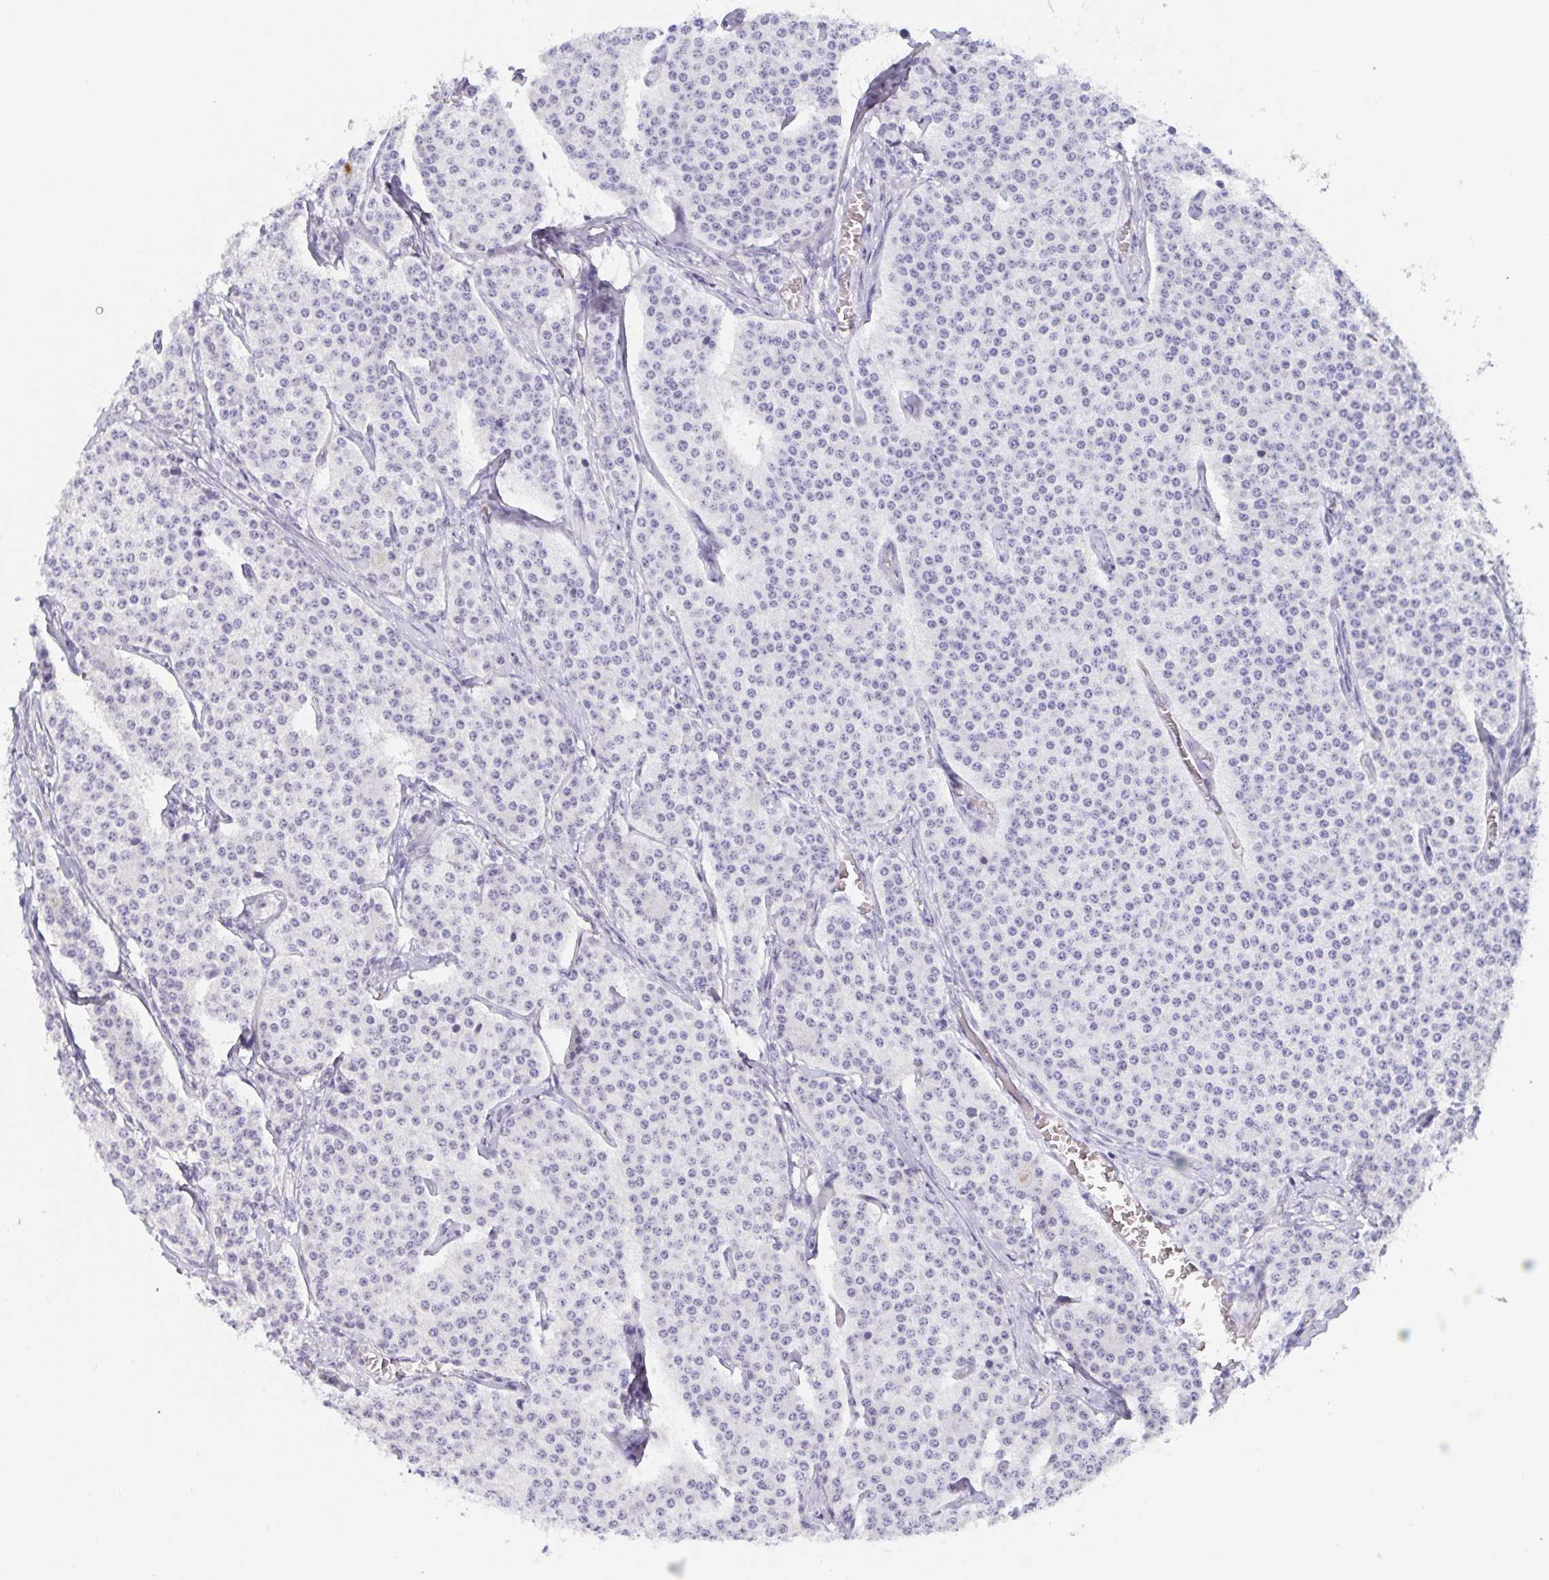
{"staining": {"intensity": "negative", "quantity": "none", "location": "none"}, "tissue": "carcinoid", "cell_type": "Tumor cells", "image_type": "cancer", "snomed": [{"axis": "morphology", "description": "Carcinoid, malignant, NOS"}, {"axis": "topography", "description": "Small intestine"}], "caption": "Immunohistochemical staining of carcinoid demonstrates no significant expression in tumor cells.", "gene": "LDLRAD1", "patient": {"sex": "female", "age": 64}}